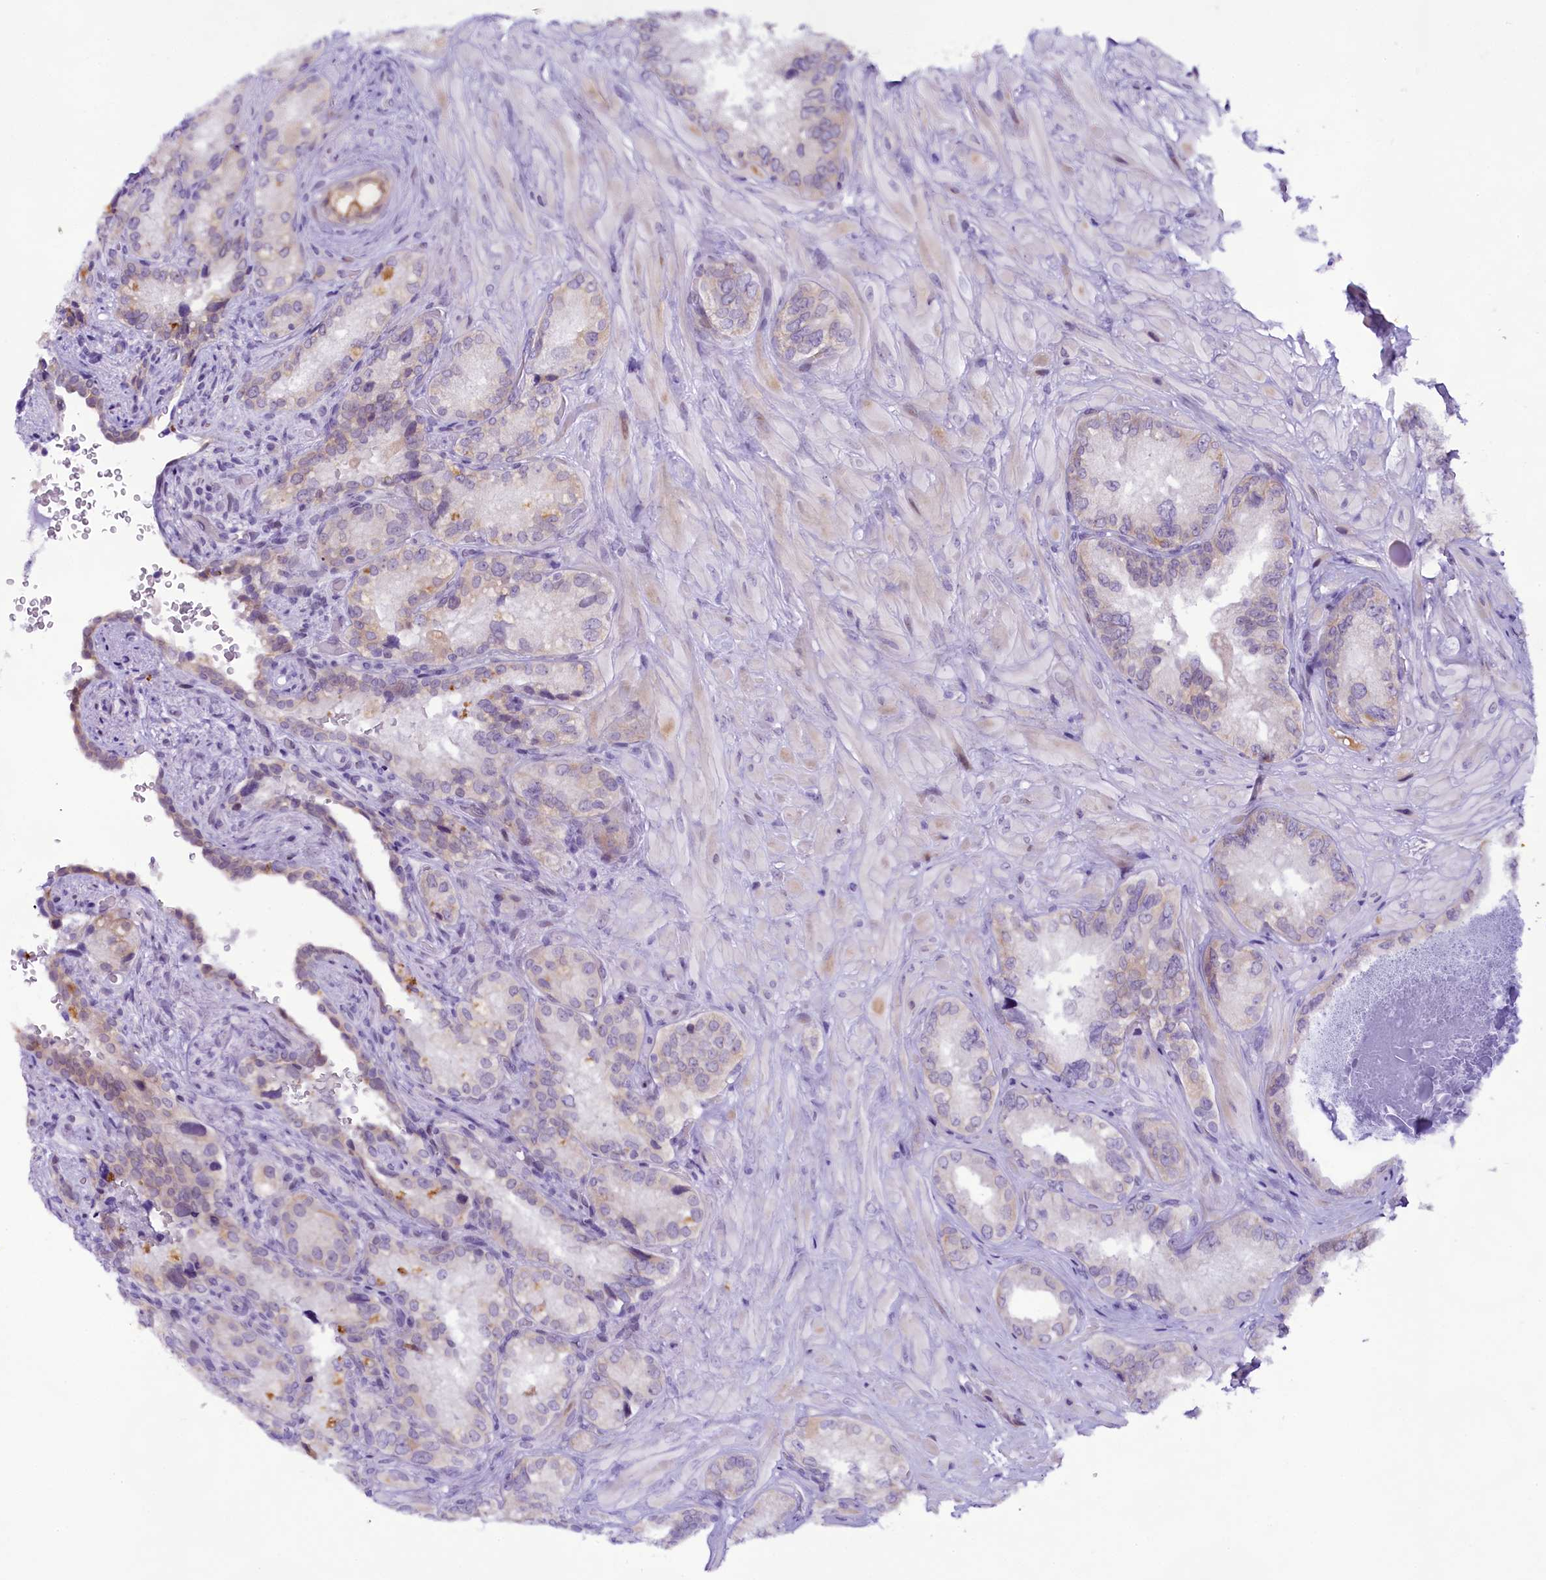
{"staining": {"intensity": "negative", "quantity": "none", "location": "none"}, "tissue": "seminal vesicle", "cell_type": "Glandular cells", "image_type": "normal", "snomed": [{"axis": "morphology", "description": "Normal tissue, NOS"}, {"axis": "topography", "description": "Seminal veicle"}, {"axis": "topography", "description": "Peripheral nerve tissue"}], "caption": "This is an immunohistochemistry micrograph of unremarkable seminal vesicle. There is no staining in glandular cells.", "gene": "CCDC106", "patient": {"sex": "male", "age": 67}}